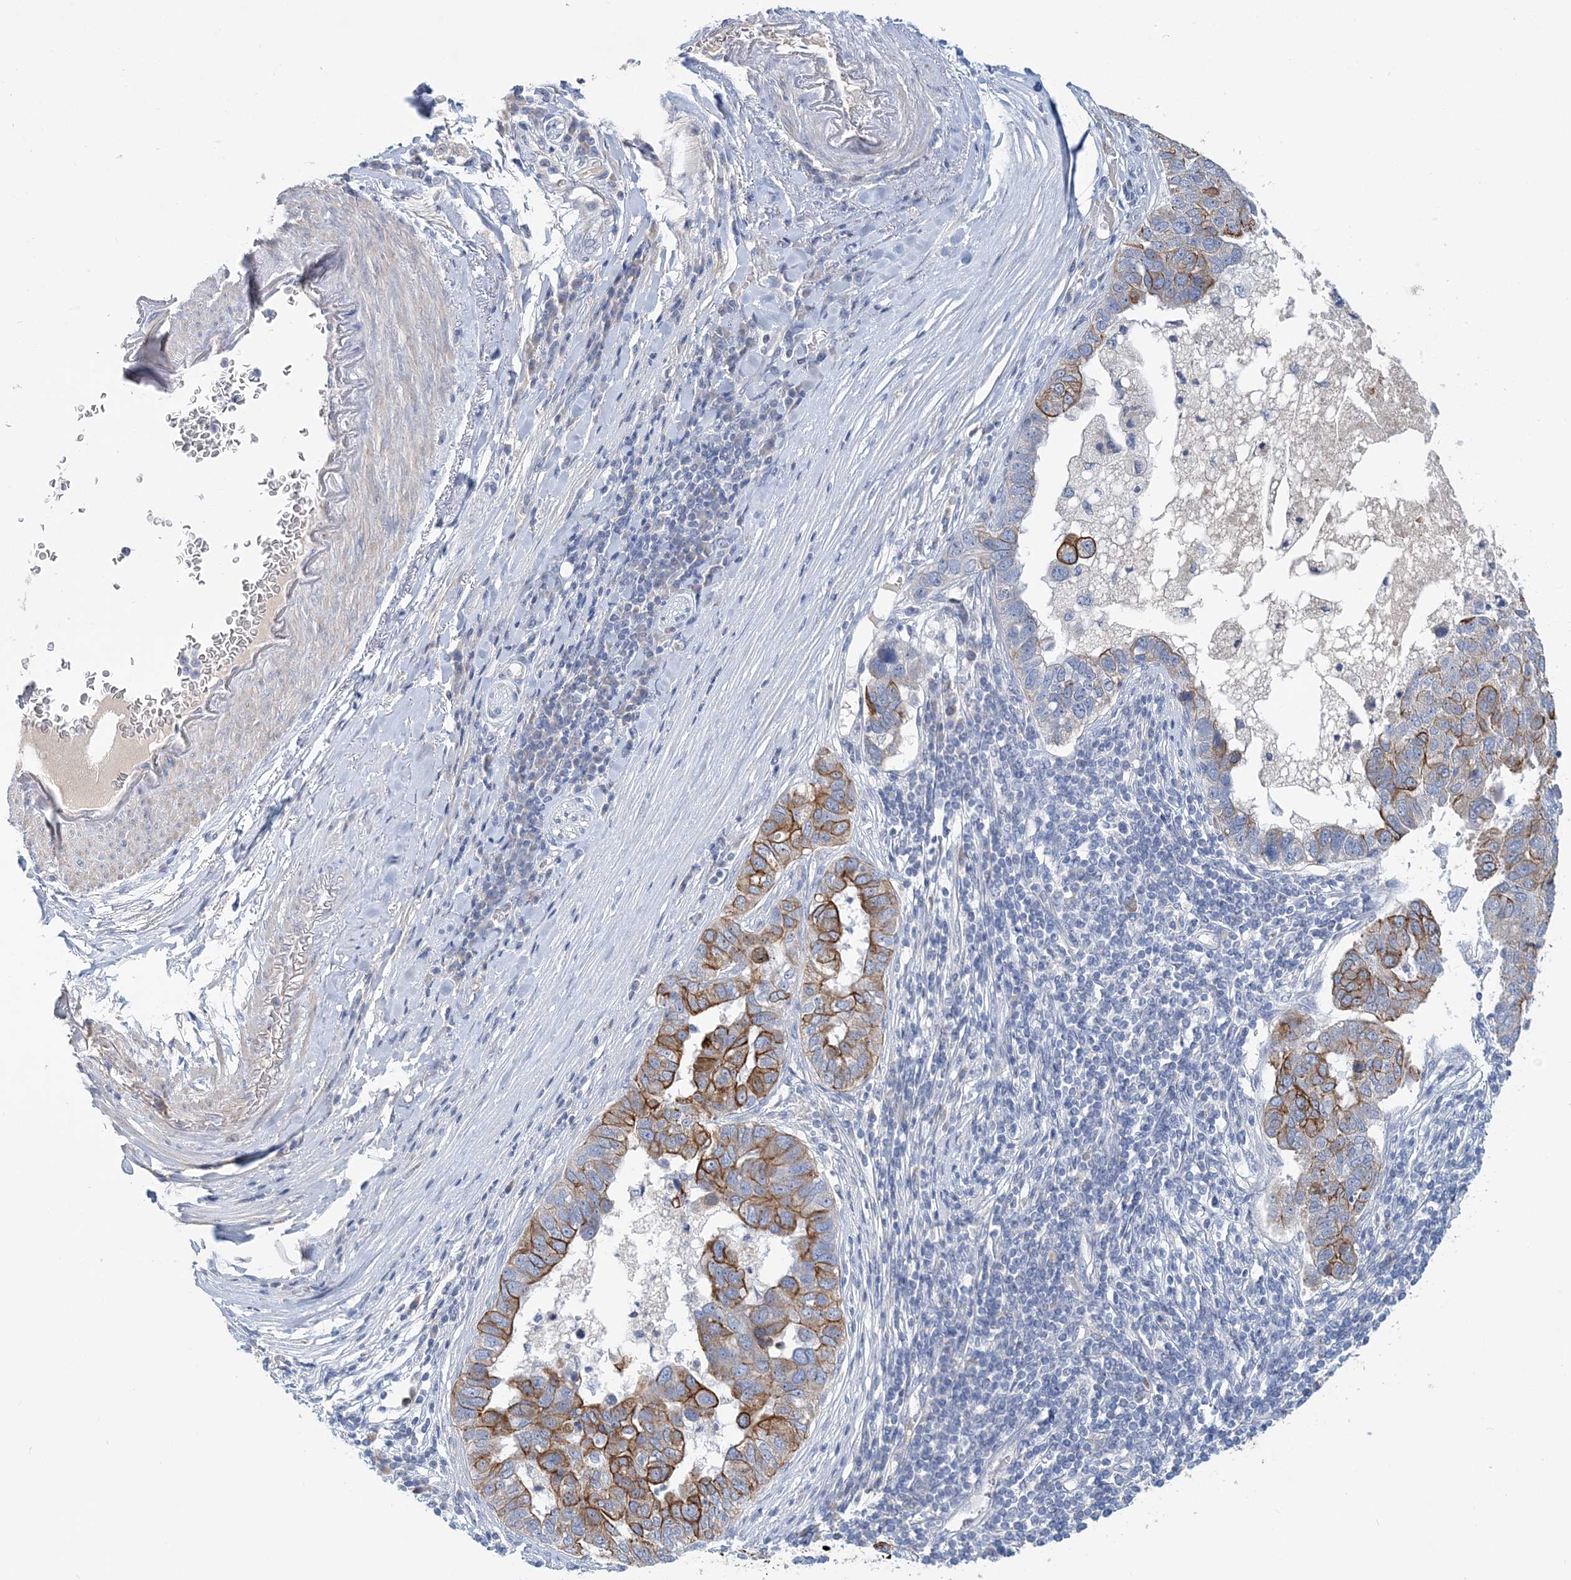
{"staining": {"intensity": "moderate", "quantity": "25%-75%", "location": "cytoplasmic/membranous"}, "tissue": "pancreatic cancer", "cell_type": "Tumor cells", "image_type": "cancer", "snomed": [{"axis": "morphology", "description": "Adenocarcinoma, NOS"}, {"axis": "topography", "description": "Pancreas"}], "caption": "This micrograph shows pancreatic adenocarcinoma stained with immunohistochemistry to label a protein in brown. The cytoplasmic/membranous of tumor cells show moderate positivity for the protein. Nuclei are counter-stained blue.", "gene": "LRRIQ4", "patient": {"sex": "female", "age": 61}}